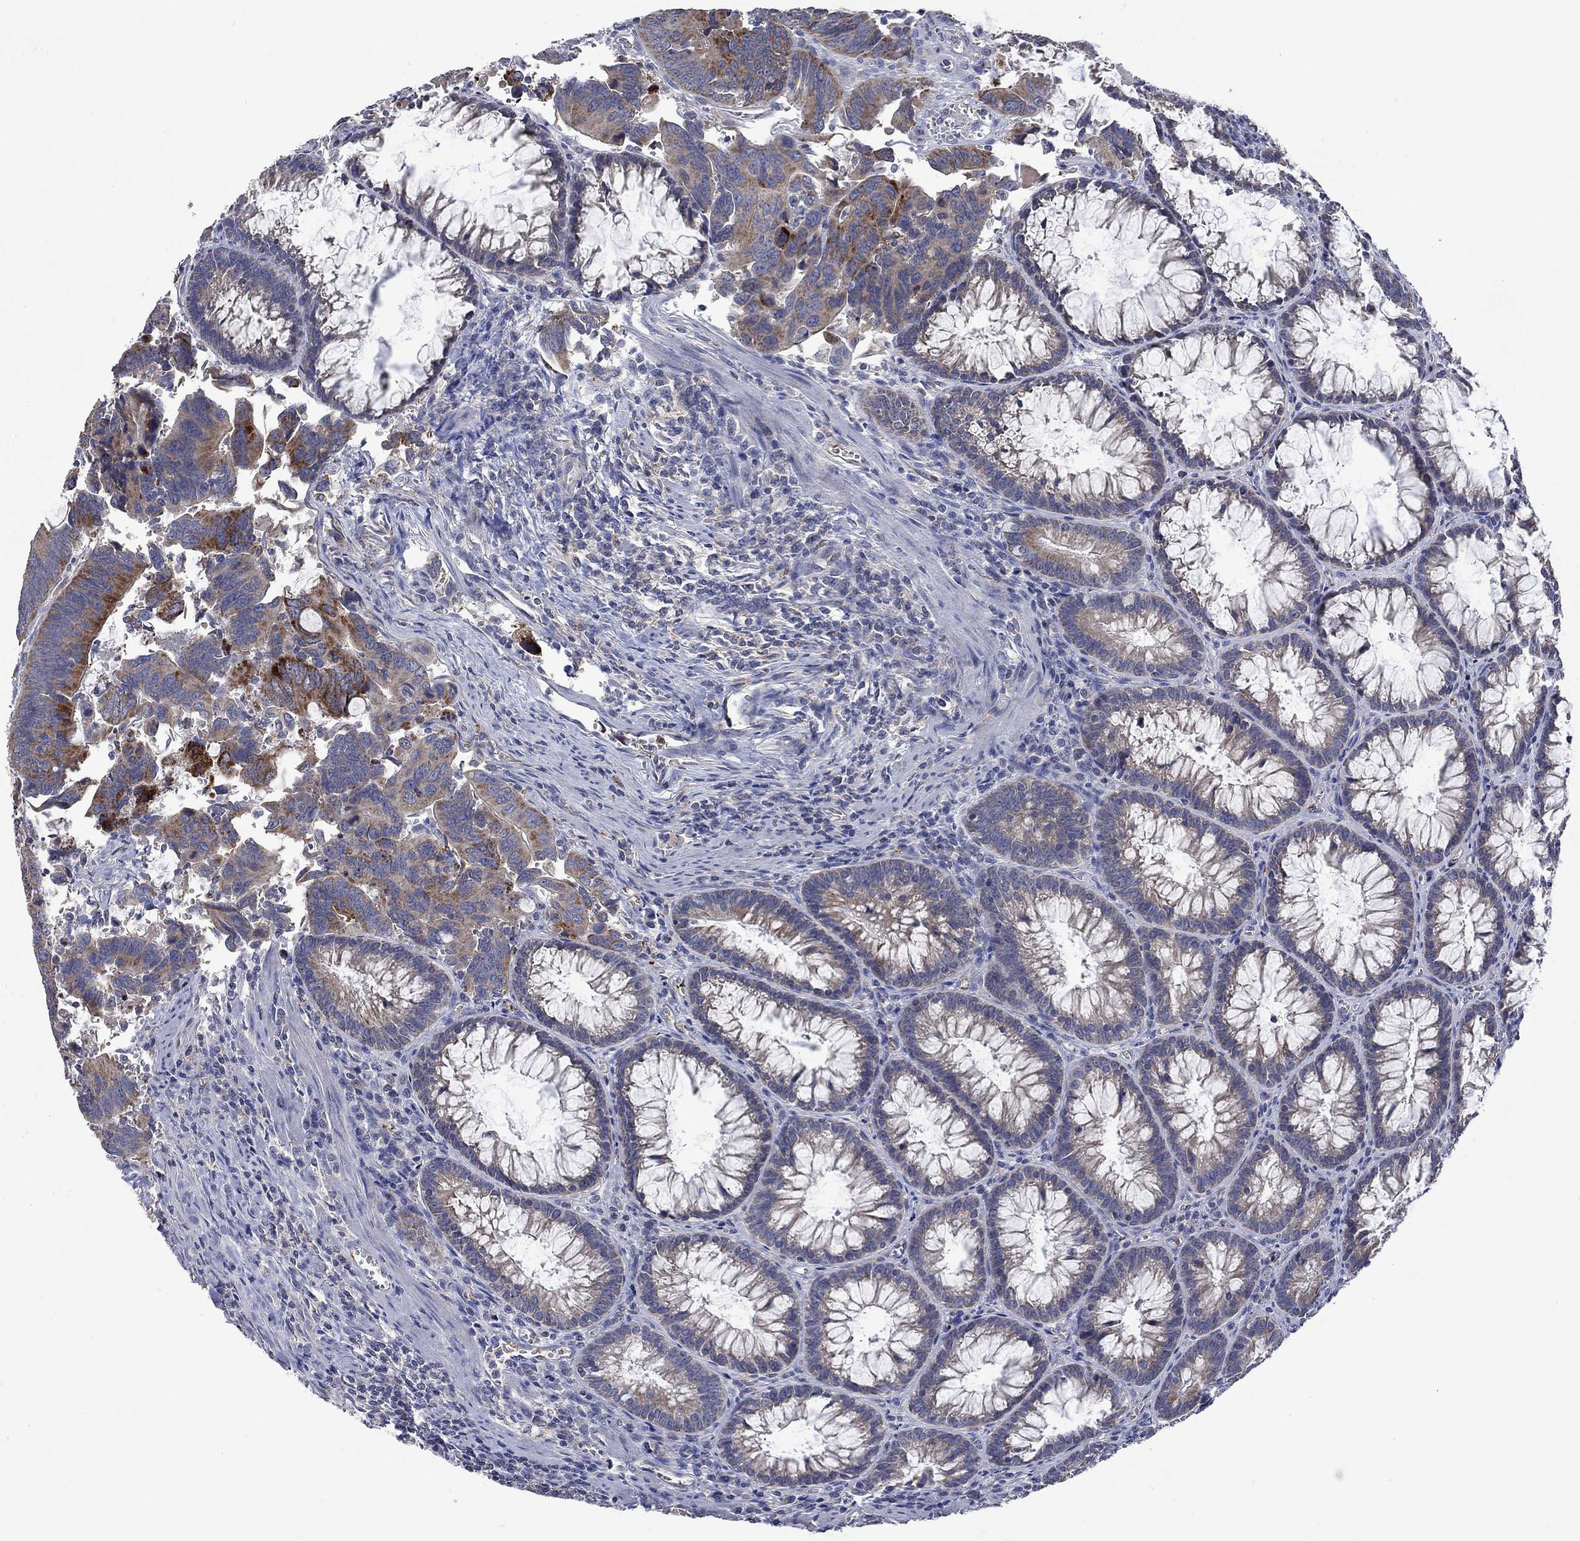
{"staining": {"intensity": "moderate", "quantity": "25%-75%", "location": "cytoplasmic/membranous"}, "tissue": "colorectal cancer", "cell_type": "Tumor cells", "image_type": "cancer", "snomed": [{"axis": "morphology", "description": "Adenocarcinoma, NOS"}, {"axis": "topography", "description": "Rectum"}], "caption": "This histopathology image reveals immunohistochemistry (IHC) staining of colorectal cancer, with medium moderate cytoplasmic/membranous positivity in about 25%-75% of tumor cells.", "gene": "UGT8", "patient": {"sex": "male", "age": 67}}